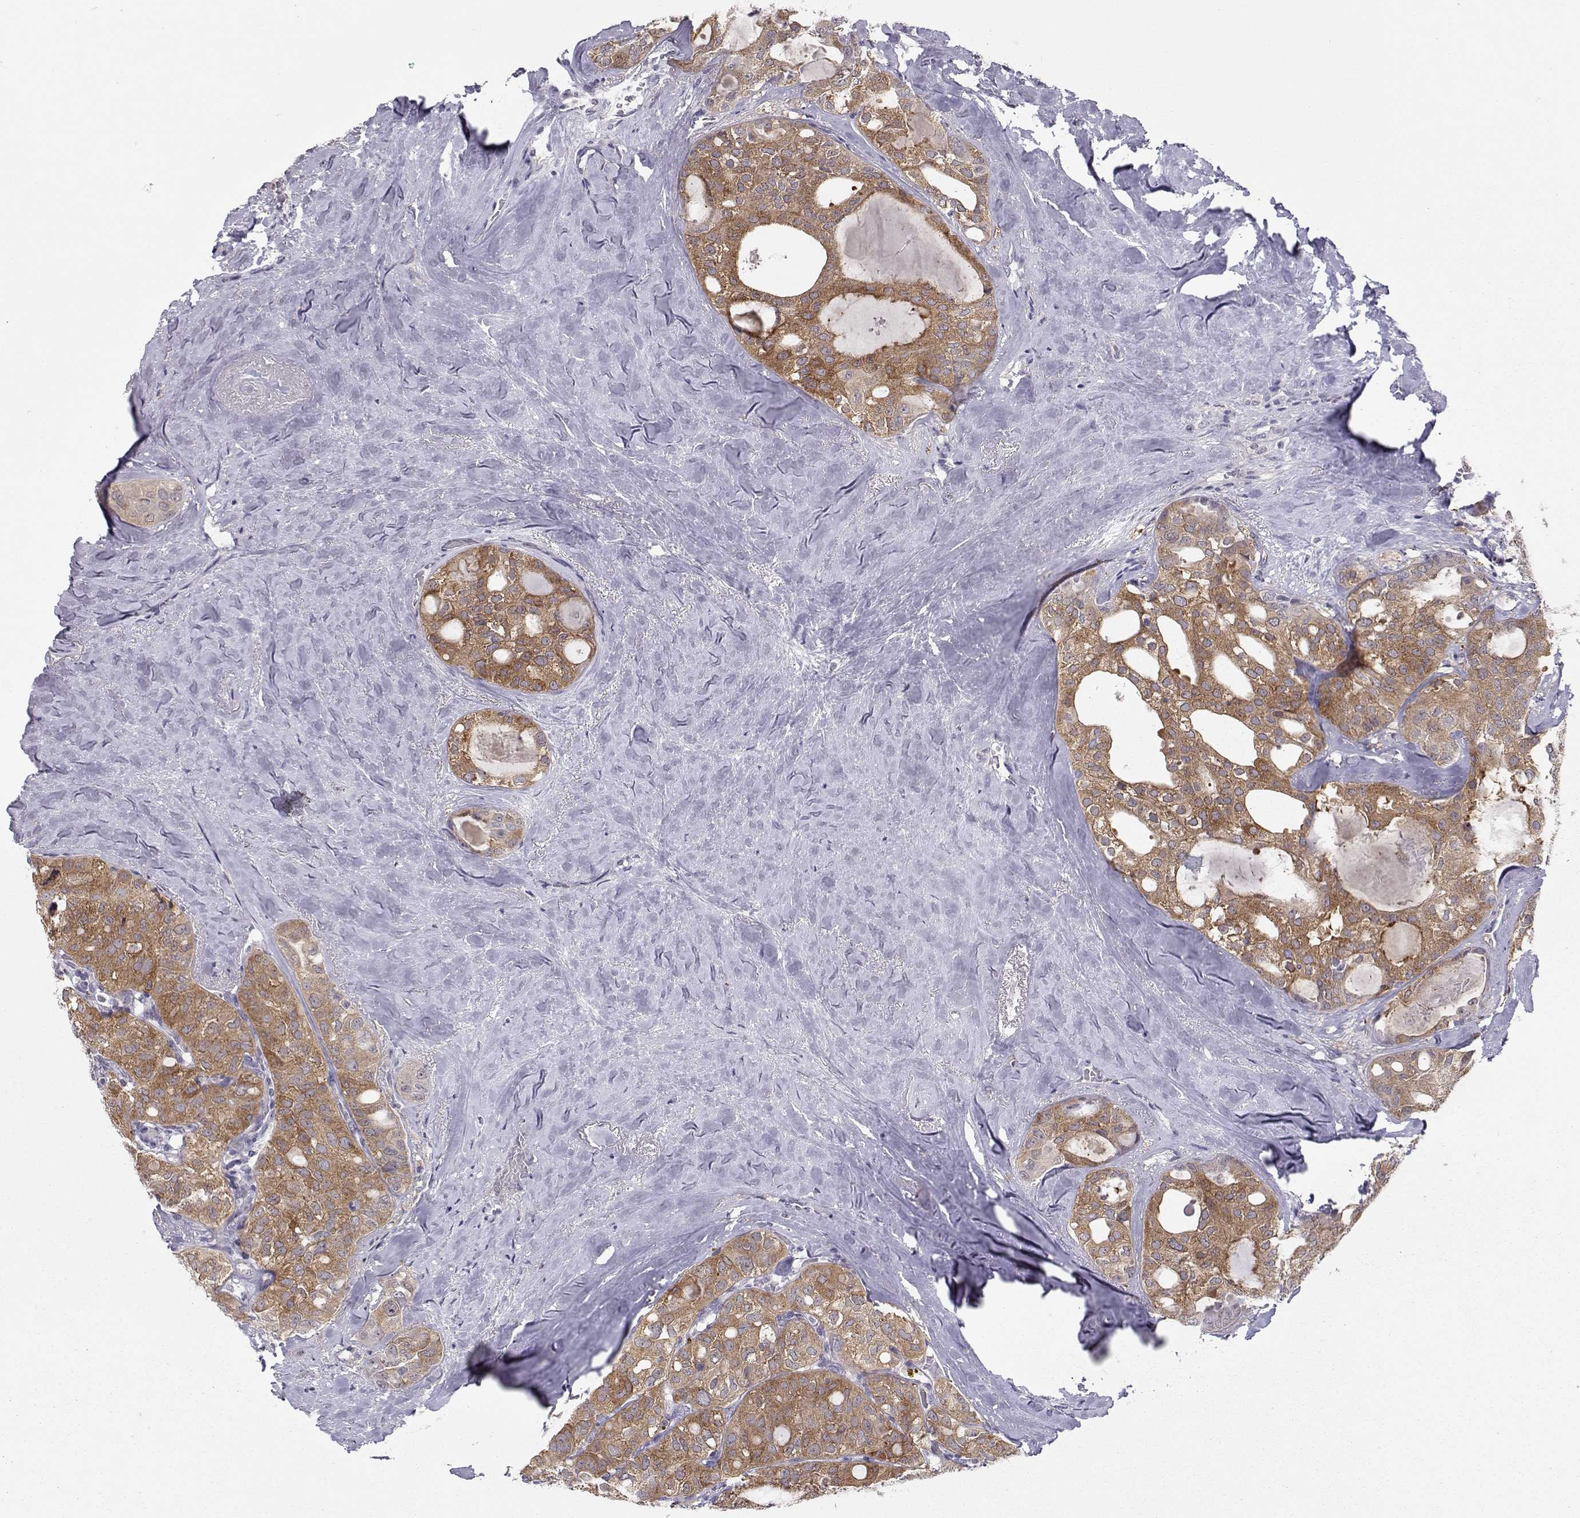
{"staining": {"intensity": "moderate", "quantity": ">75%", "location": "cytoplasmic/membranous"}, "tissue": "thyroid cancer", "cell_type": "Tumor cells", "image_type": "cancer", "snomed": [{"axis": "morphology", "description": "Follicular adenoma carcinoma, NOS"}, {"axis": "topography", "description": "Thyroid gland"}], "caption": "Protein expression analysis of thyroid cancer (follicular adenoma carcinoma) demonstrates moderate cytoplasmic/membranous staining in about >75% of tumor cells.", "gene": "NPVF", "patient": {"sex": "male", "age": 75}}